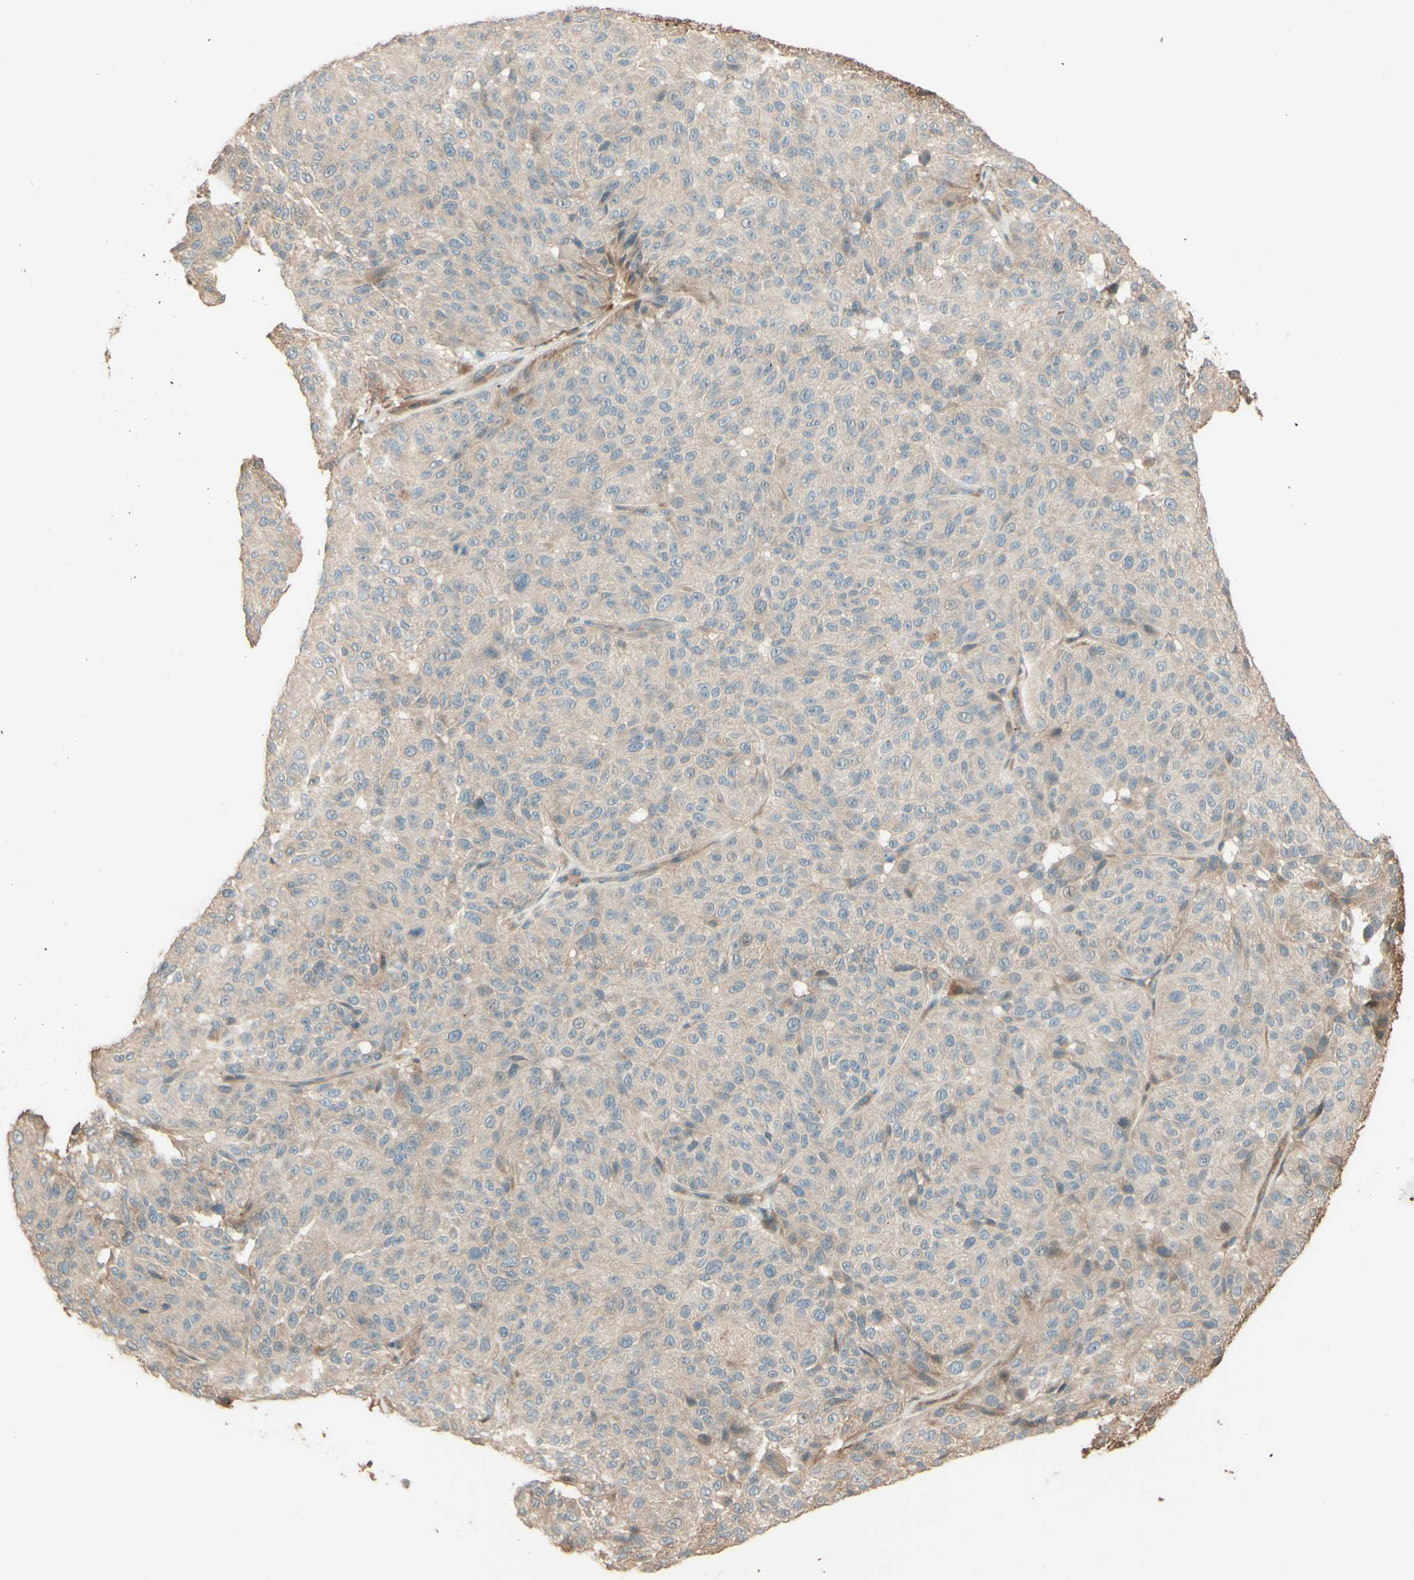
{"staining": {"intensity": "weak", "quantity": ">75%", "location": "cytoplasmic/membranous"}, "tissue": "melanoma", "cell_type": "Tumor cells", "image_type": "cancer", "snomed": [{"axis": "morphology", "description": "Malignant melanoma, NOS"}, {"axis": "topography", "description": "Skin"}], "caption": "High-magnification brightfield microscopy of malignant melanoma stained with DAB (brown) and counterstained with hematoxylin (blue). tumor cells exhibit weak cytoplasmic/membranous expression is appreciated in approximately>75% of cells.", "gene": "RNF19A", "patient": {"sex": "female", "age": 46}}